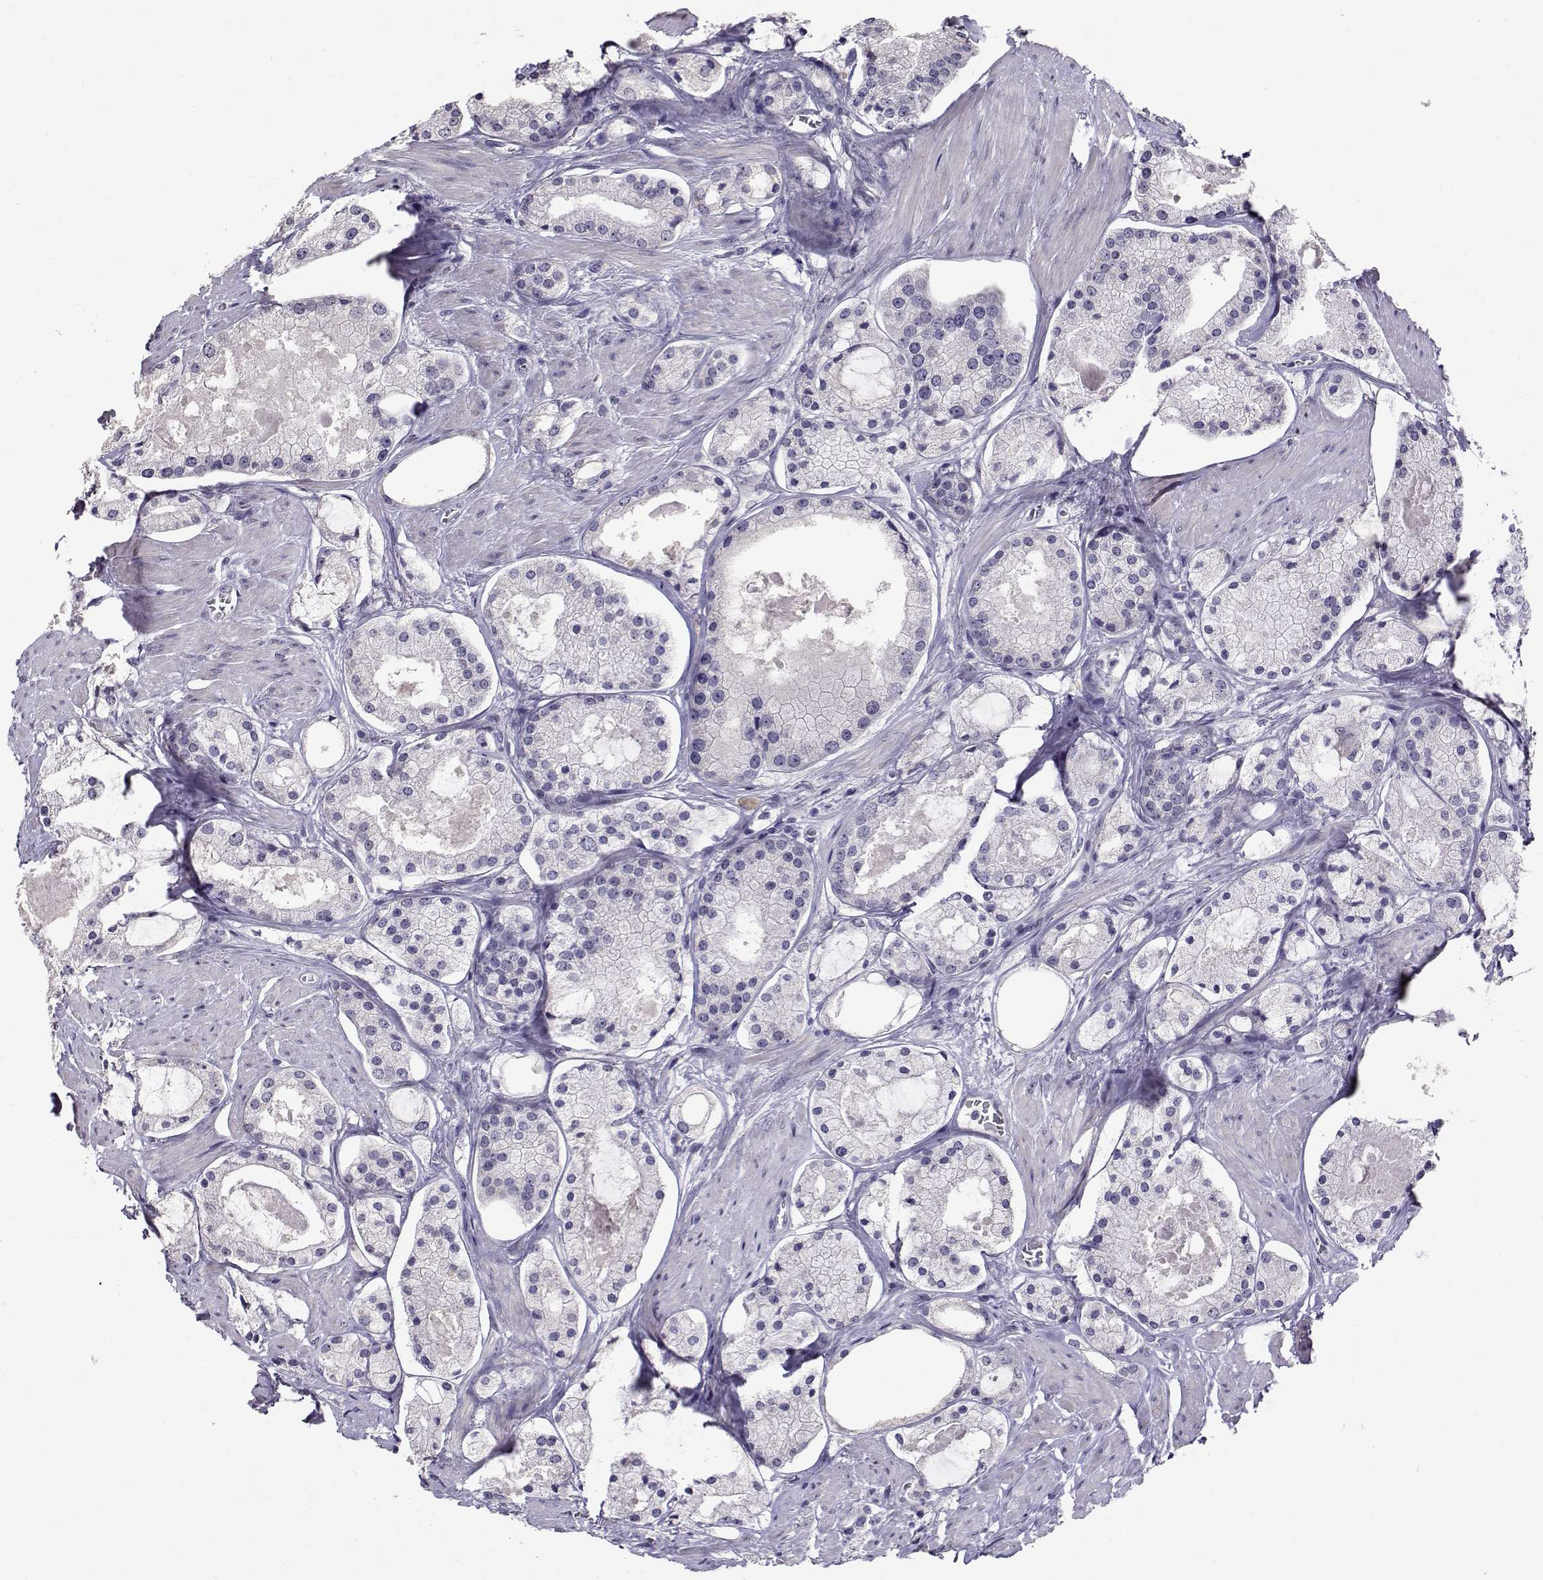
{"staining": {"intensity": "negative", "quantity": "none", "location": "none"}, "tissue": "prostate cancer", "cell_type": "Tumor cells", "image_type": "cancer", "snomed": [{"axis": "morphology", "description": "Adenocarcinoma, NOS"}, {"axis": "morphology", "description": "Adenocarcinoma, High grade"}, {"axis": "topography", "description": "Prostate"}], "caption": "Human adenocarcinoma (prostate) stained for a protein using immunohistochemistry (IHC) displays no positivity in tumor cells.", "gene": "RHOXF2", "patient": {"sex": "male", "age": 64}}